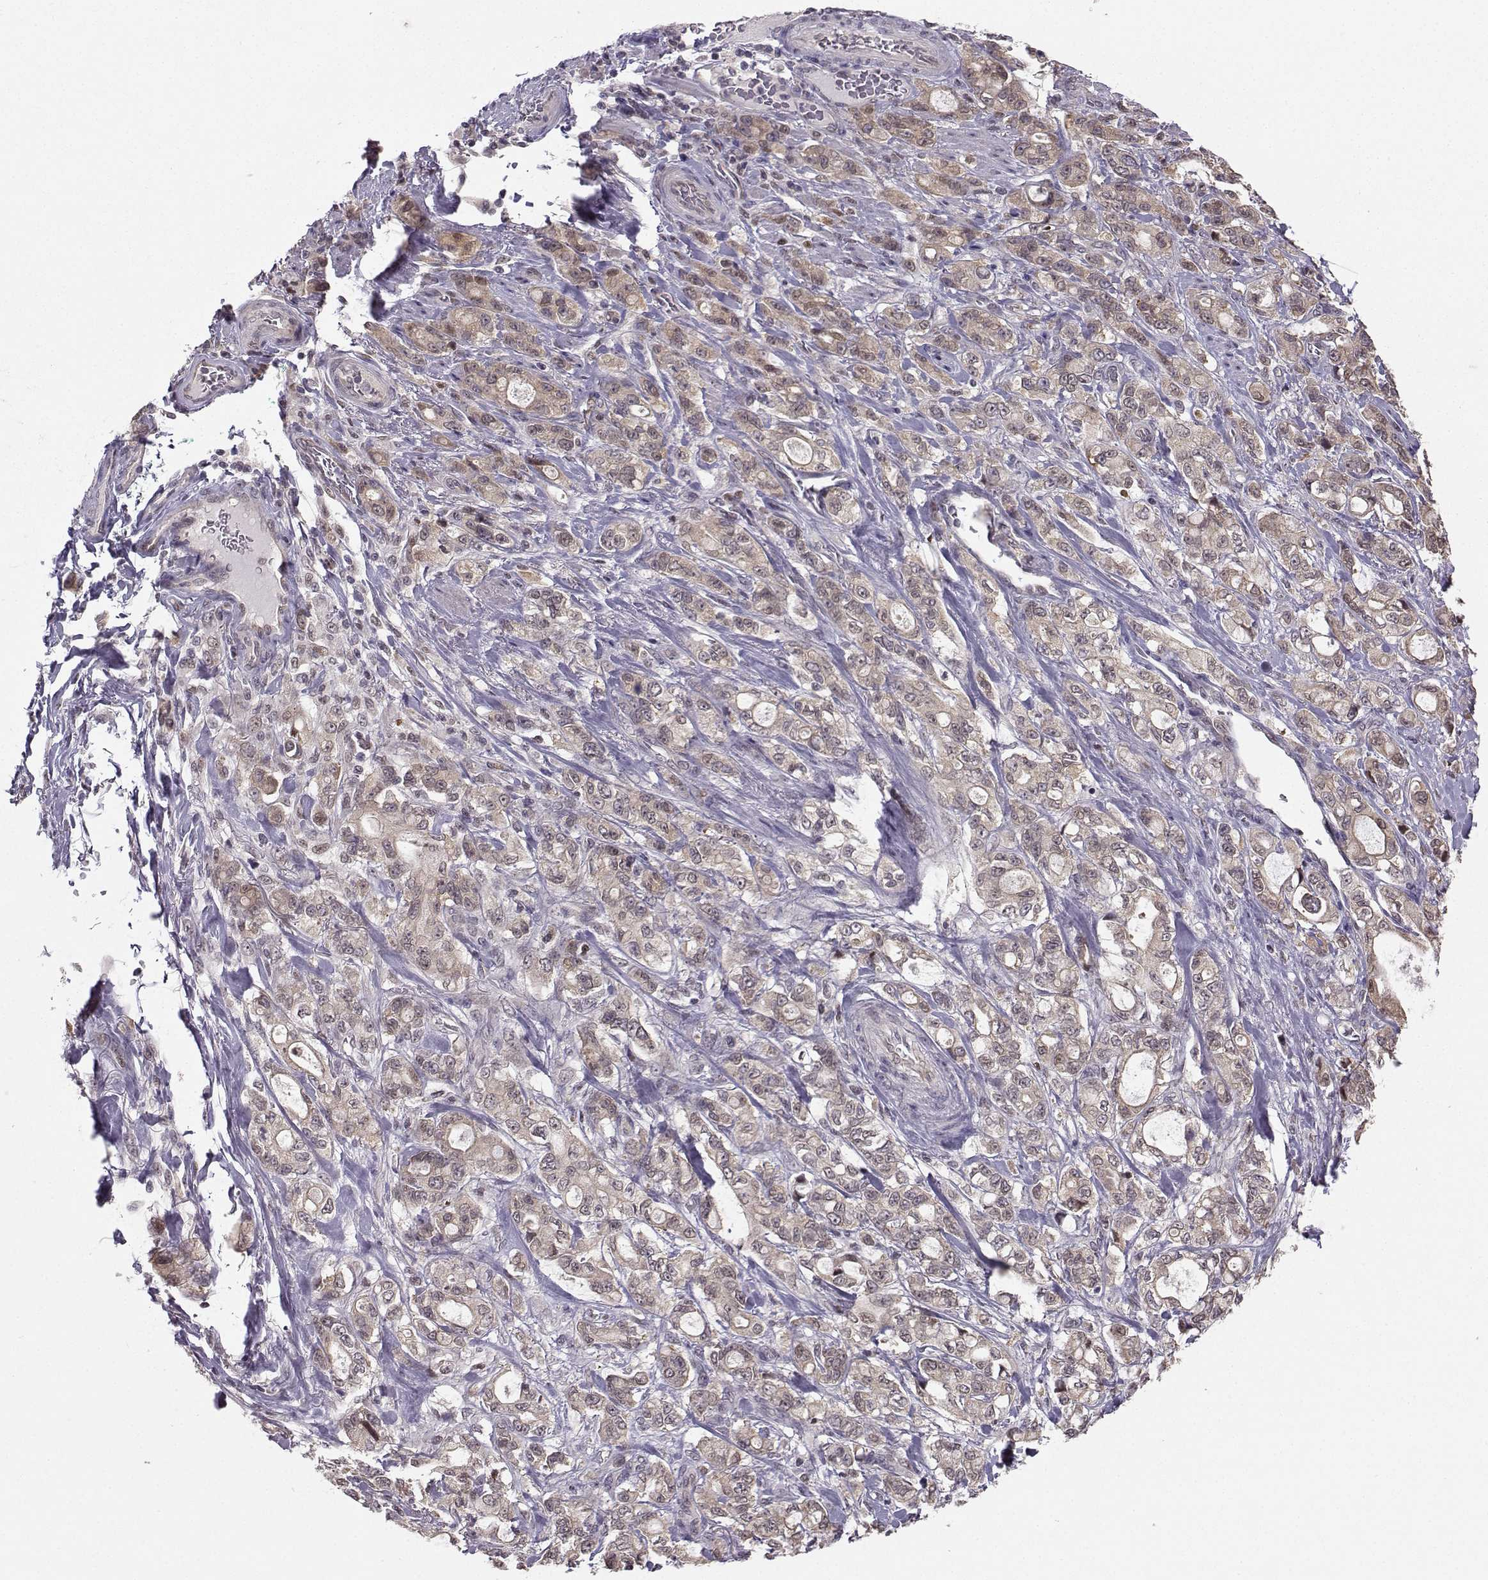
{"staining": {"intensity": "weak", "quantity": "<25%", "location": "cytoplasmic/membranous"}, "tissue": "stomach cancer", "cell_type": "Tumor cells", "image_type": "cancer", "snomed": [{"axis": "morphology", "description": "Adenocarcinoma, NOS"}, {"axis": "topography", "description": "Stomach"}], "caption": "A high-resolution image shows immunohistochemistry staining of stomach cancer, which demonstrates no significant expression in tumor cells. The staining was performed using DAB (3,3'-diaminobenzidine) to visualize the protein expression in brown, while the nuclei were stained in blue with hematoxylin (Magnification: 20x).", "gene": "PKP2", "patient": {"sex": "male", "age": 63}}